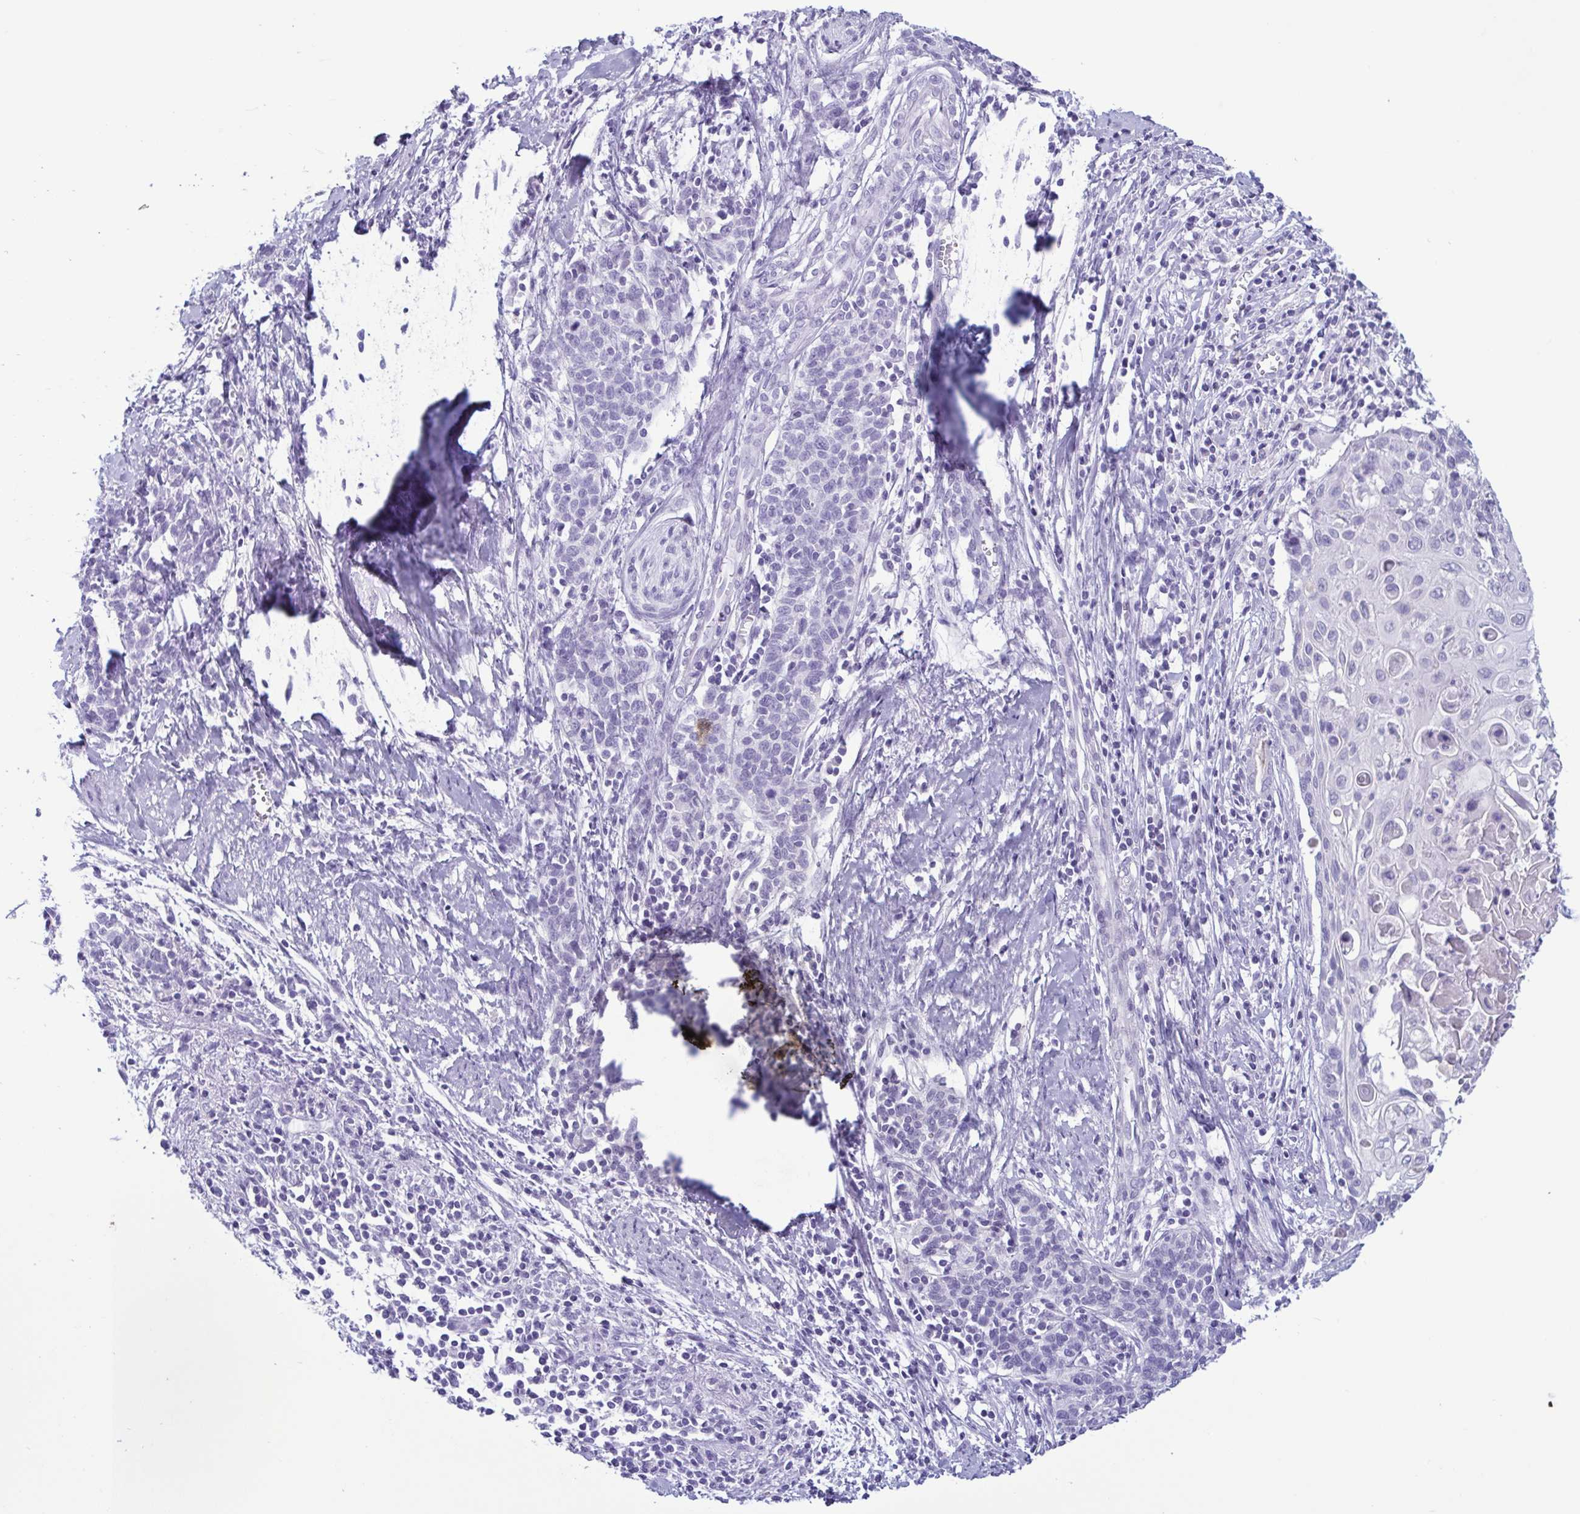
{"staining": {"intensity": "negative", "quantity": "none", "location": "none"}, "tissue": "cervical cancer", "cell_type": "Tumor cells", "image_type": "cancer", "snomed": [{"axis": "morphology", "description": "Squamous cell carcinoma, NOS"}, {"axis": "topography", "description": "Cervix"}], "caption": "This is a histopathology image of immunohistochemistry (IHC) staining of squamous cell carcinoma (cervical), which shows no positivity in tumor cells.", "gene": "LTF", "patient": {"sex": "female", "age": 39}}